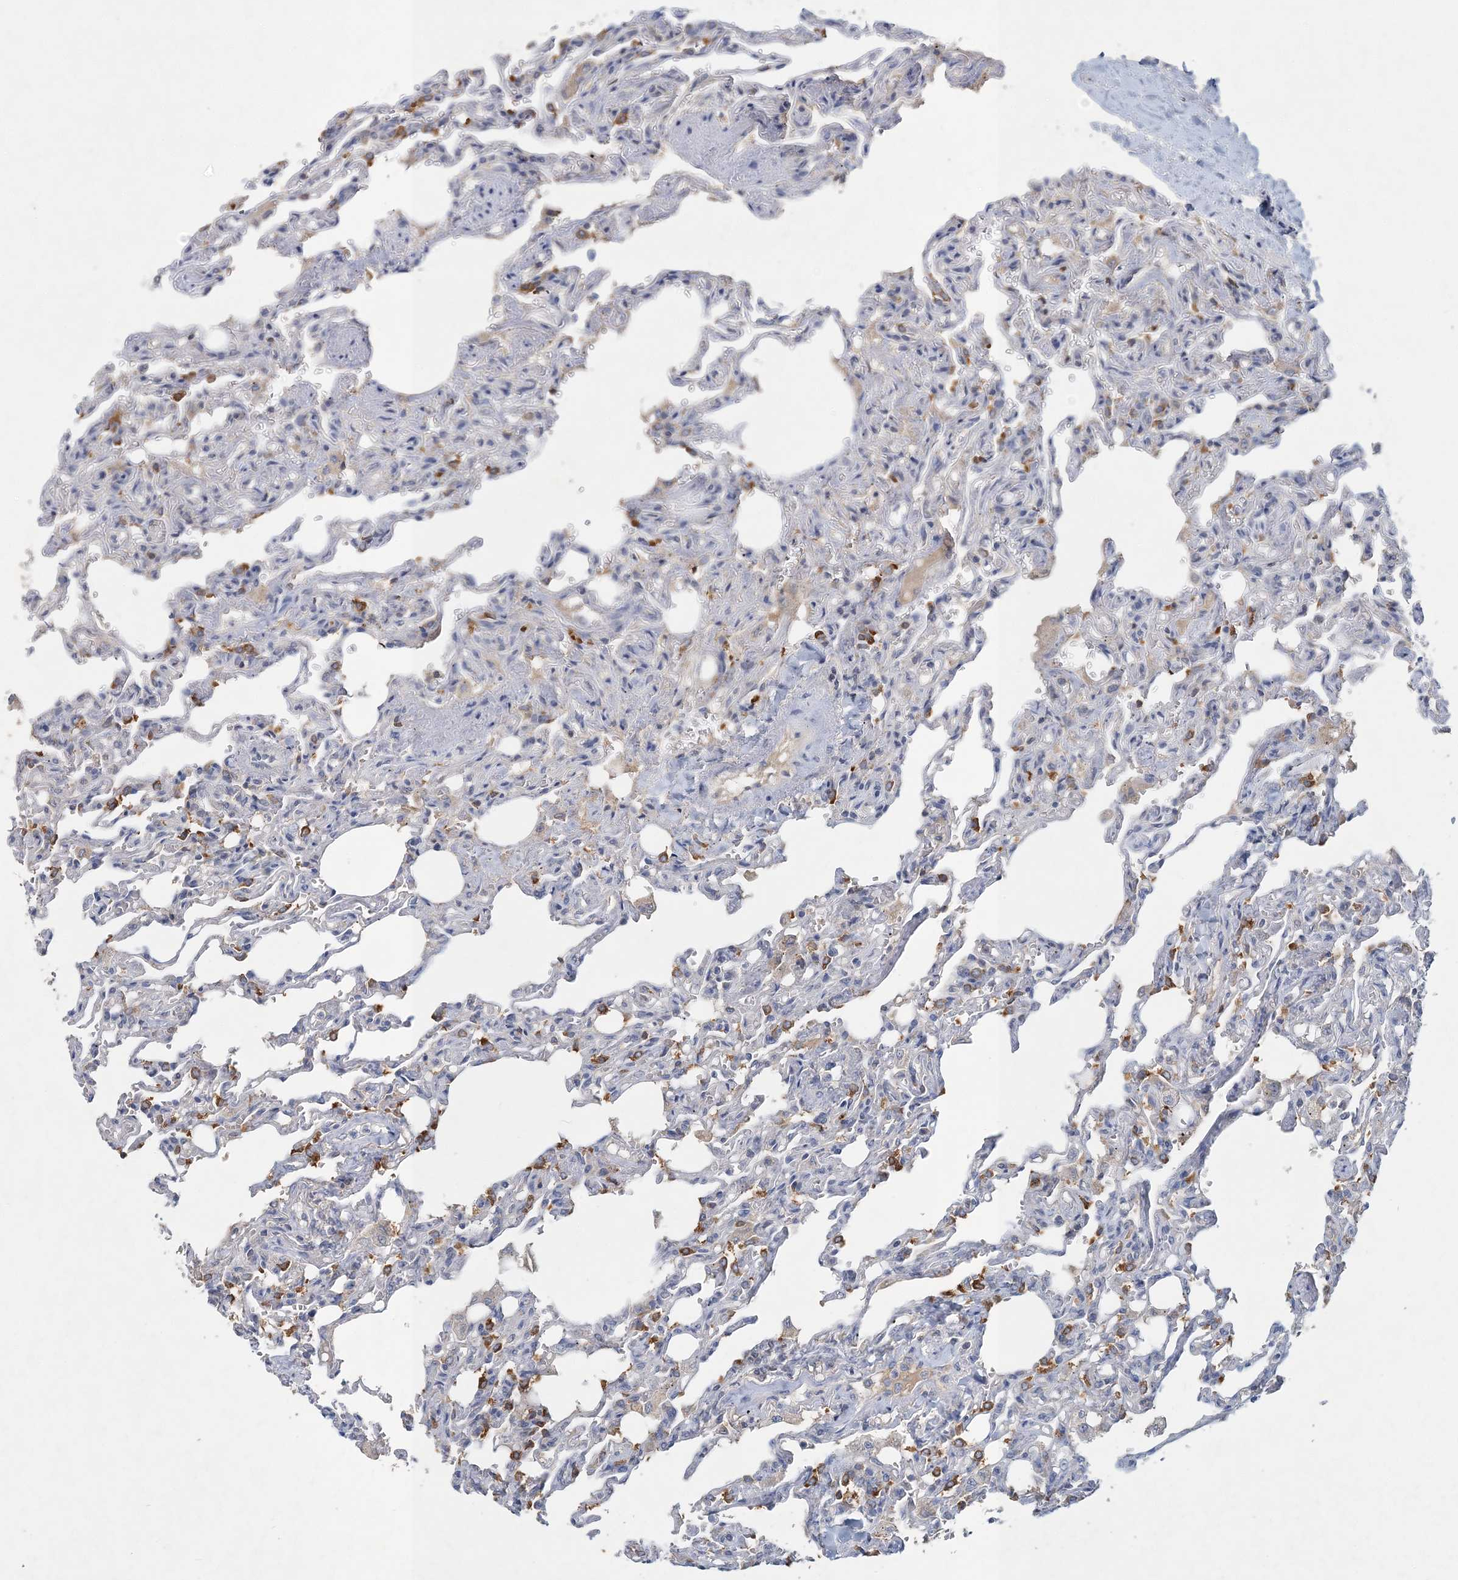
{"staining": {"intensity": "moderate", "quantity": "<25%", "location": "cytoplasmic/membranous"}, "tissue": "lung", "cell_type": "Alveolar cells", "image_type": "normal", "snomed": [{"axis": "morphology", "description": "Normal tissue, NOS"}, {"axis": "topography", "description": "Lung"}], "caption": "Moderate cytoplasmic/membranous positivity is present in about <25% of alveolar cells in normal lung. (Brightfield microscopy of DAB IHC at high magnification).", "gene": "RNF25", "patient": {"sex": "male", "age": 21}}